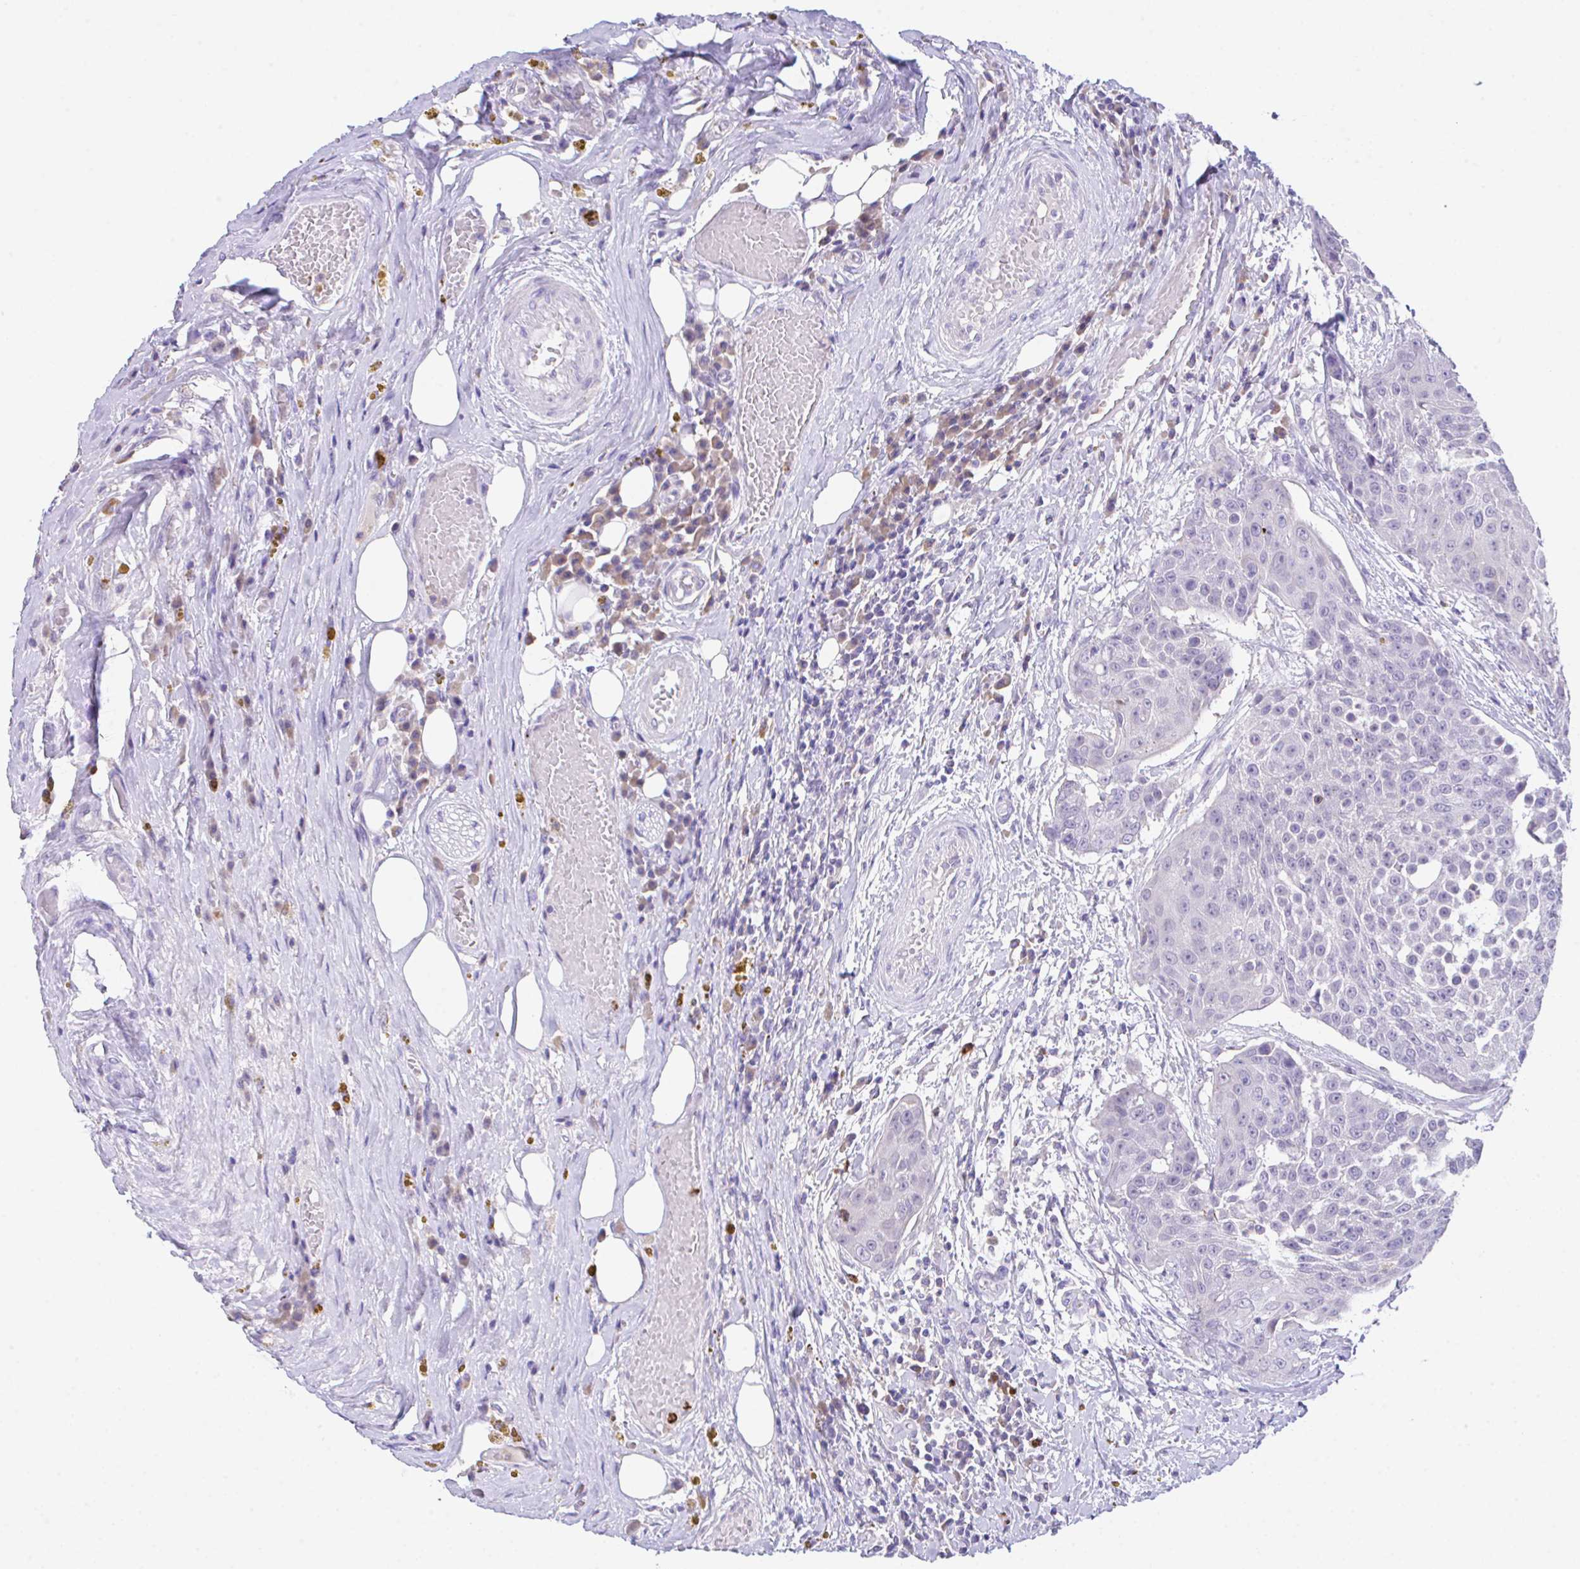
{"staining": {"intensity": "negative", "quantity": "none", "location": "none"}, "tissue": "urothelial cancer", "cell_type": "Tumor cells", "image_type": "cancer", "snomed": [{"axis": "morphology", "description": "Urothelial carcinoma, High grade"}, {"axis": "topography", "description": "Urinary bladder"}], "caption": "DAB (3,3'-diaminobenzidine) immunohistochemical staining of urothelial carcinoma (high-grade) shows no significant staining in tumor cells.", "gene": "HOXB4", "patient": {"sex": "female", "age": 63}}